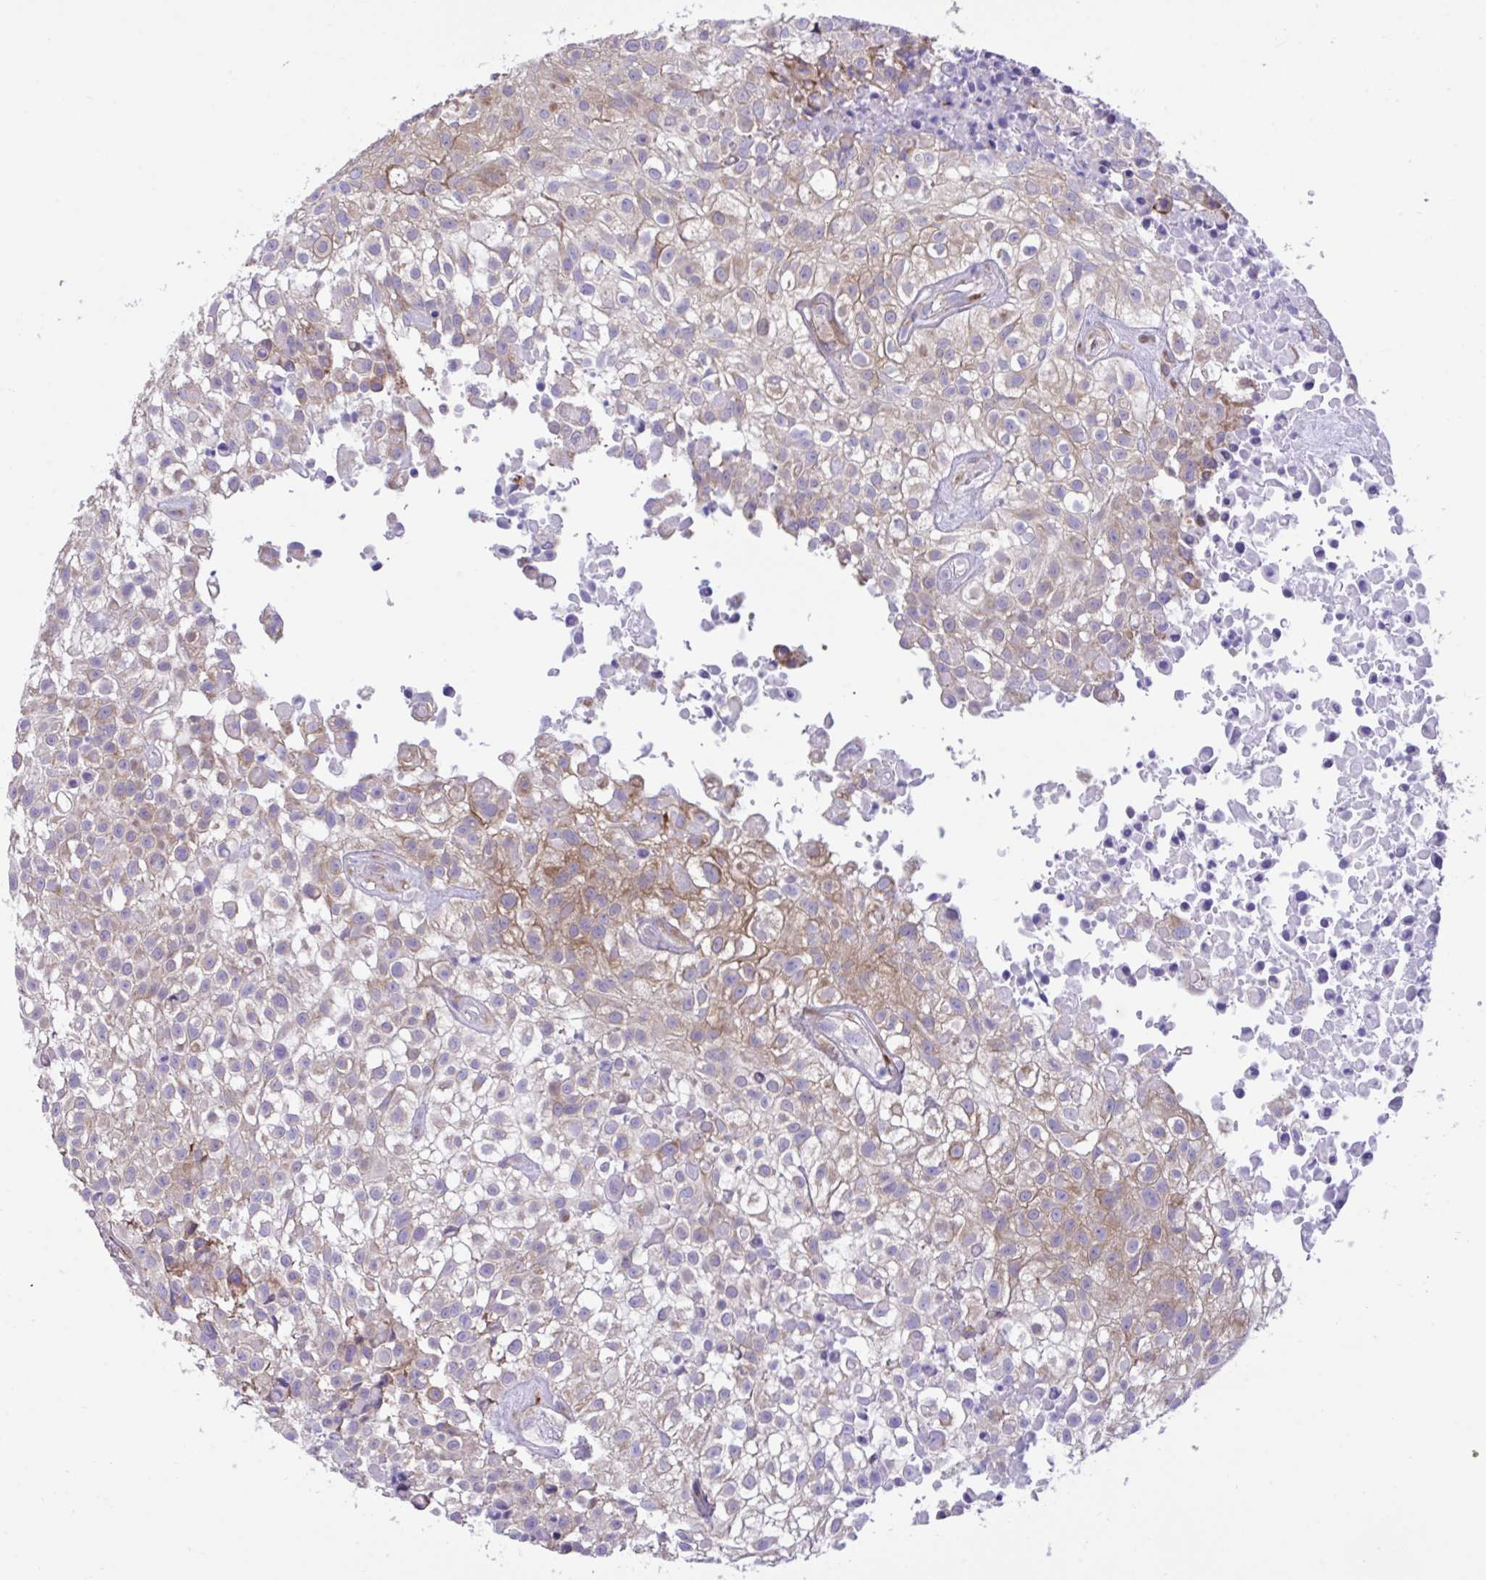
{"staining": {"intensity": "moderate", "quantity": "25%-75%", "location": "cytoplasmic/membranous"}, "tissue": "urothelial cancer", "cell_type": "Tumor cells", "image_type": "cancer", "snomed": [{"axis": "morphology", "description": "Urothelial carcinoma, High grade"}, {"axis": "topography", "description": "Urinary bladder"}], "caption": "Immunohistochemical staining of human urothelial carcinoma (high-grade) reveals medium levels of moderate cytoplasmic/membranous protein expression in approximately 25%-75% of tumor cells.", "gene": "RPS15", "patient": {"sex": "male", "age": 56}}